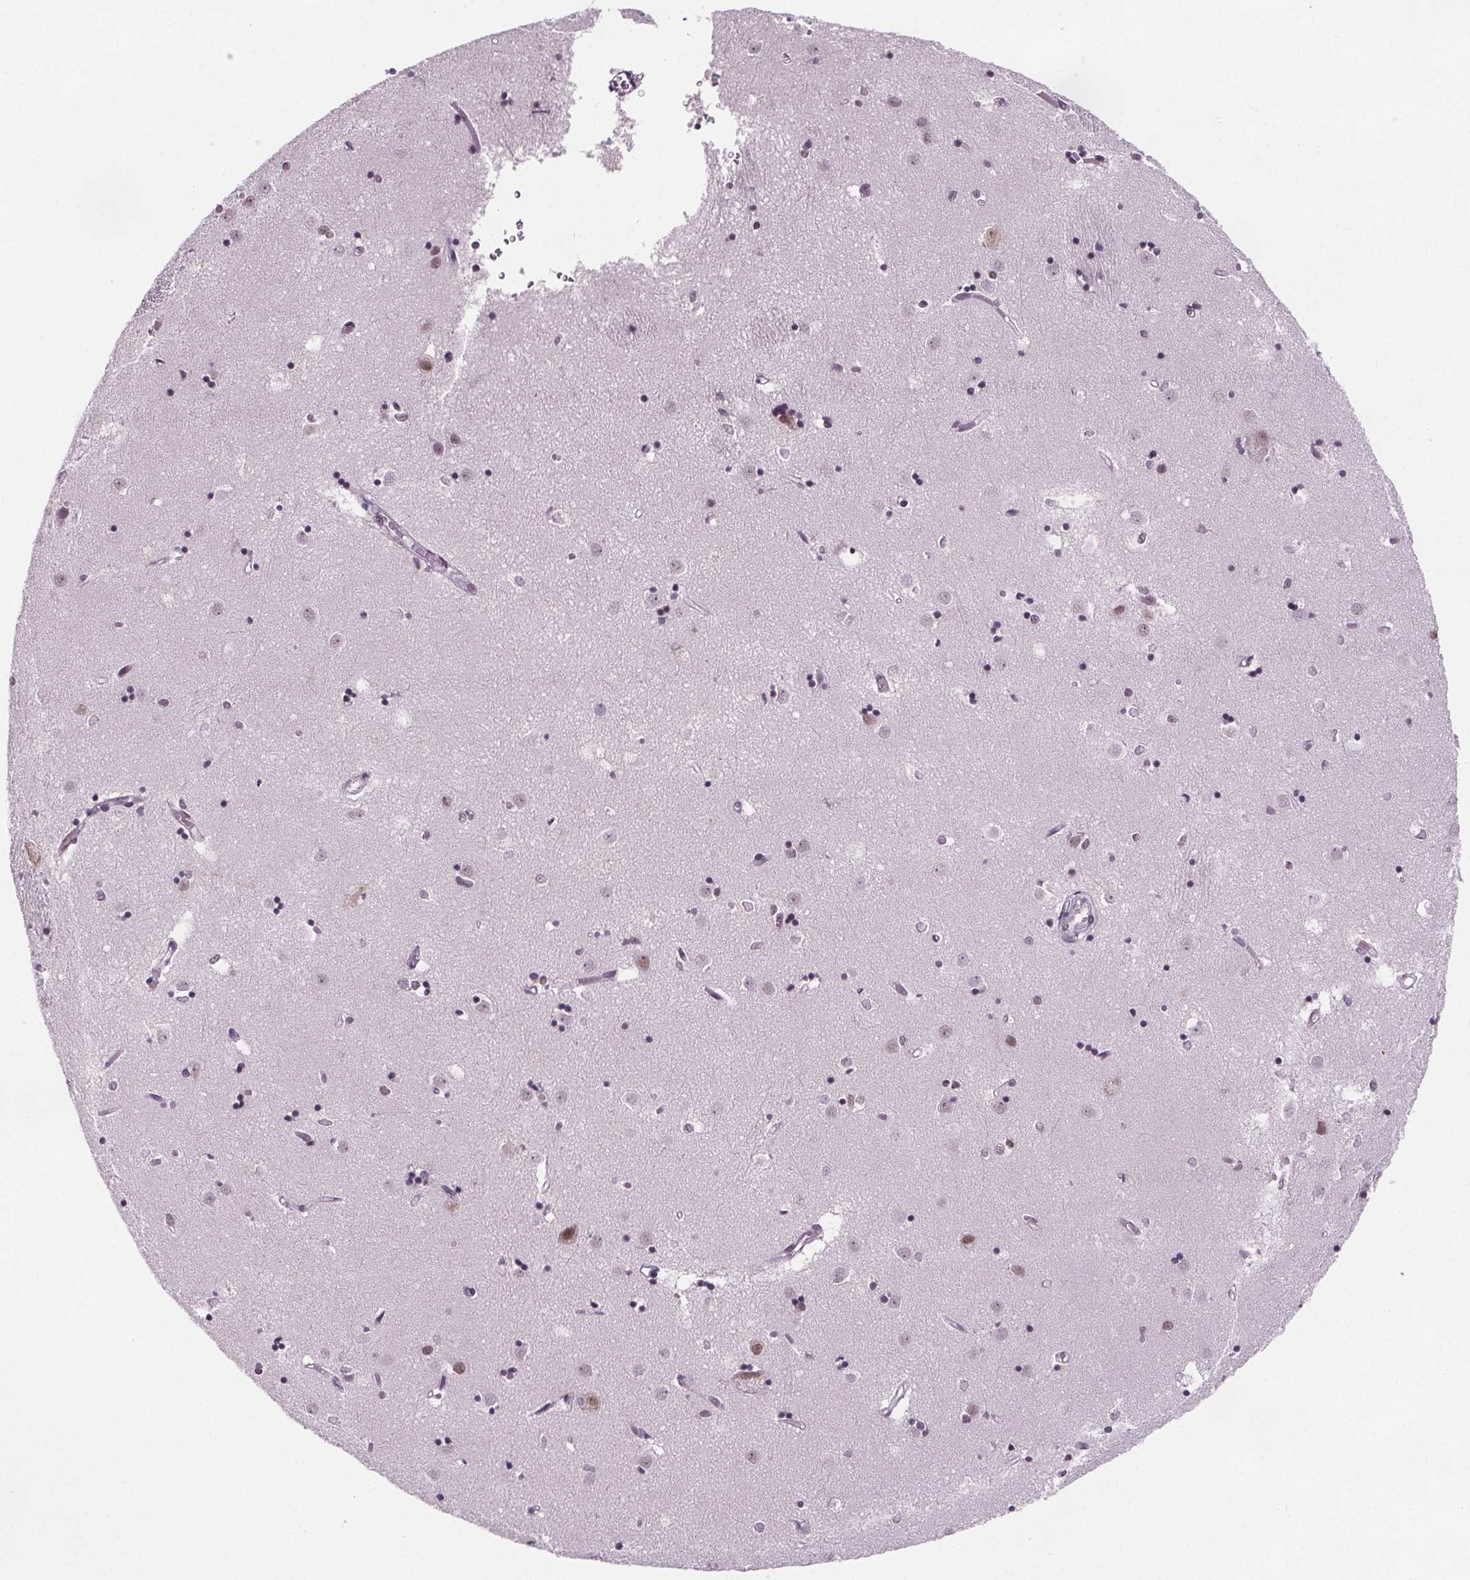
{"staining": {"intensity": "negative", "quantity": "none", "location": "none"}, "tissue": "caudate", "cell_type": "Glial cells", "image_type": "normal", "snomed": [{"axis": "morphology", "description": "Normal tissue, NOS"}, {"axis": "topography", "description": "Lateral ventricle wall"}], "caption": "Human caudate stained for a protein using IHC displays no expression in glial cells.", "gene": "ZNF572", "patient": {"sex": "male", "age": 54}}